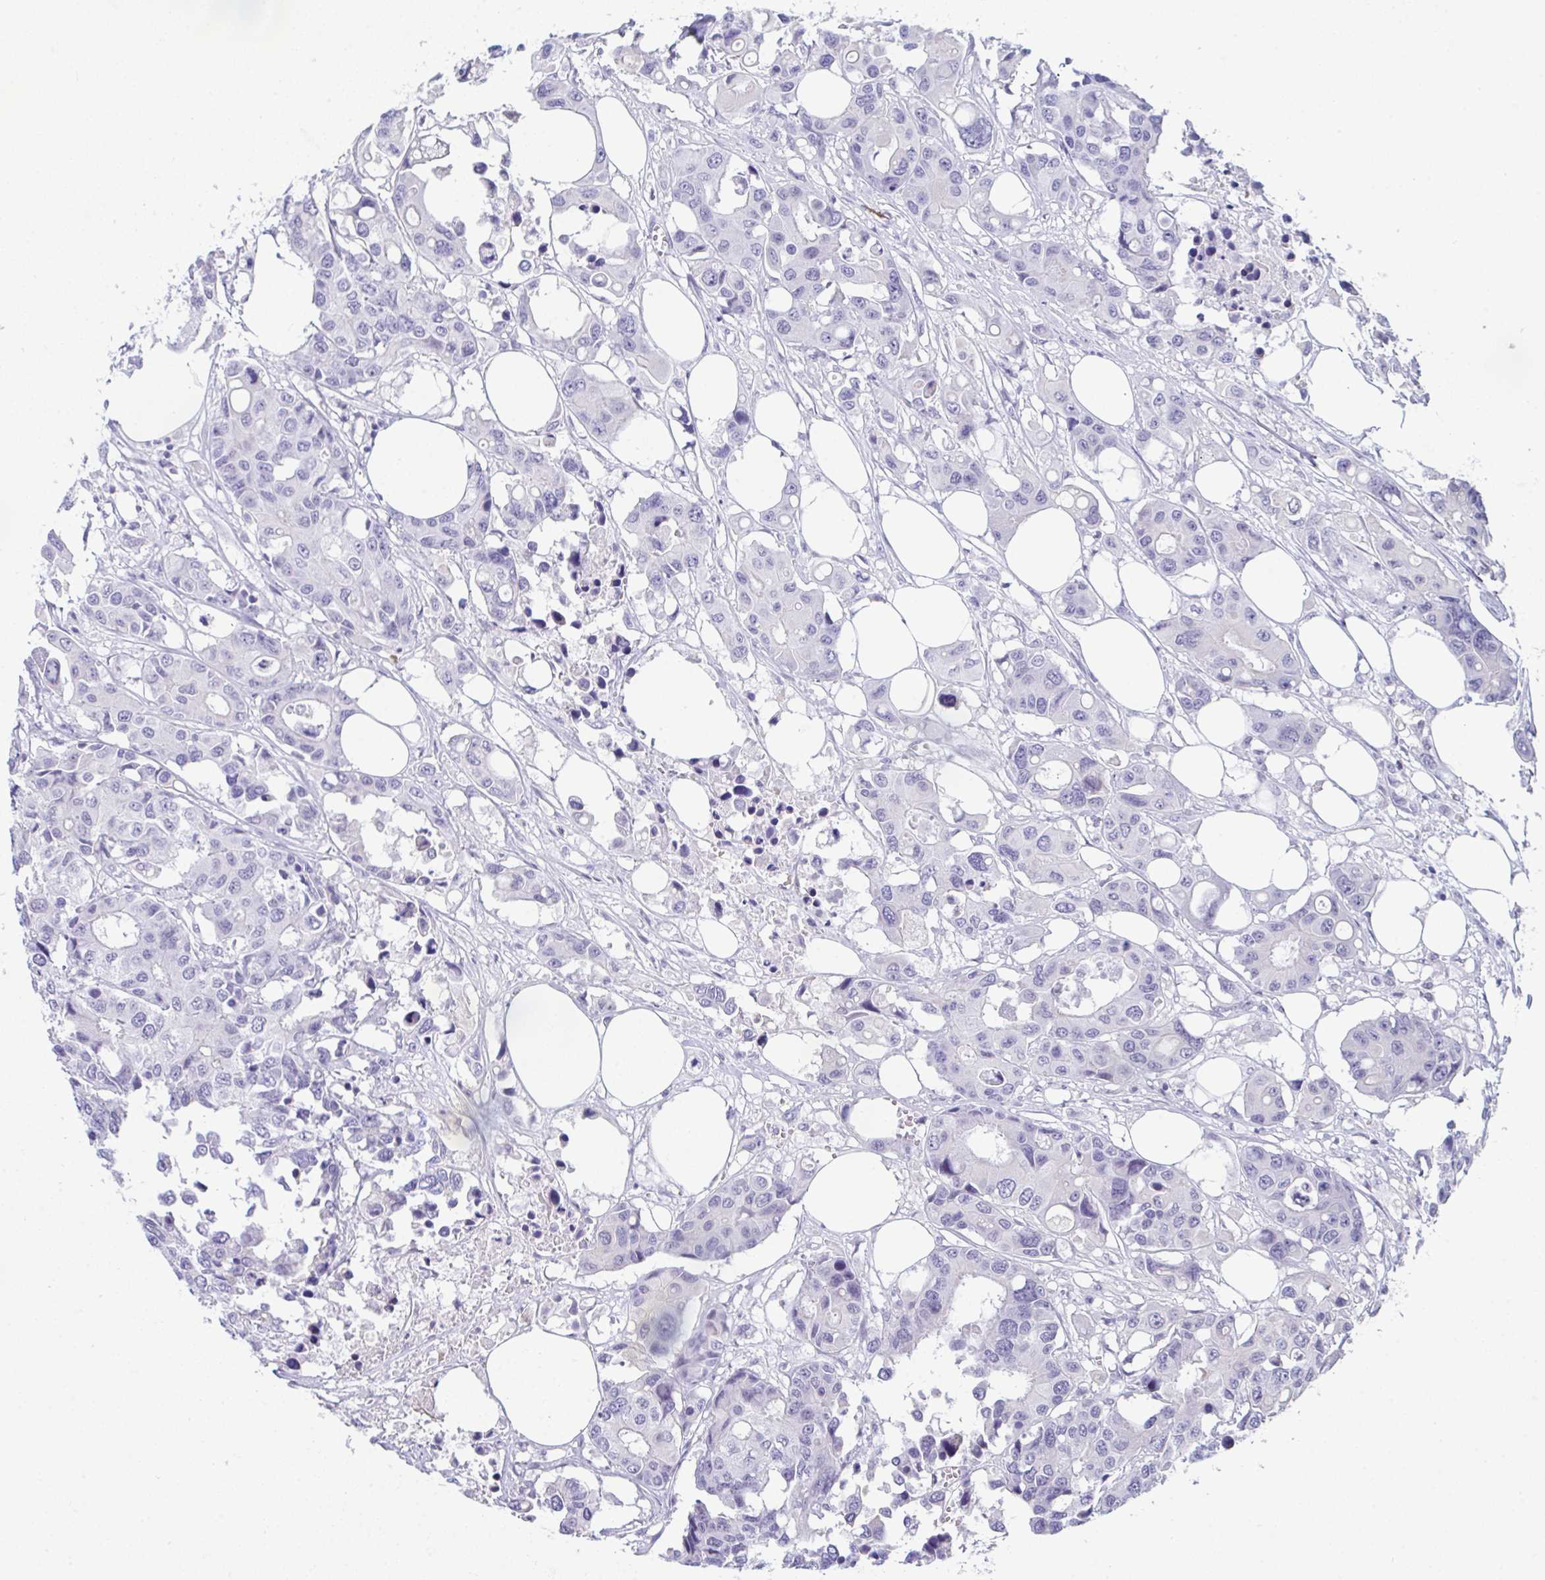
{"staining": {"intensity": "negative", "quantity": "none", "location": "none"}, "tissue": "colorectal cancer", "cell_type": "Tumor cells", "image_type": "cancer", "snomed": [{"axis": "morphology", "description": "Adenocarcinoma, NOS"}, {"axis": "topography", "description": "Colon"}], "caption": "Colorectal cancer stained for a protein using immunohistochemistry (IHC) exhibits no expression tumor cells.", "gene": "ATP6V0D2", "patient": {"sex": "male", "age": 77}}